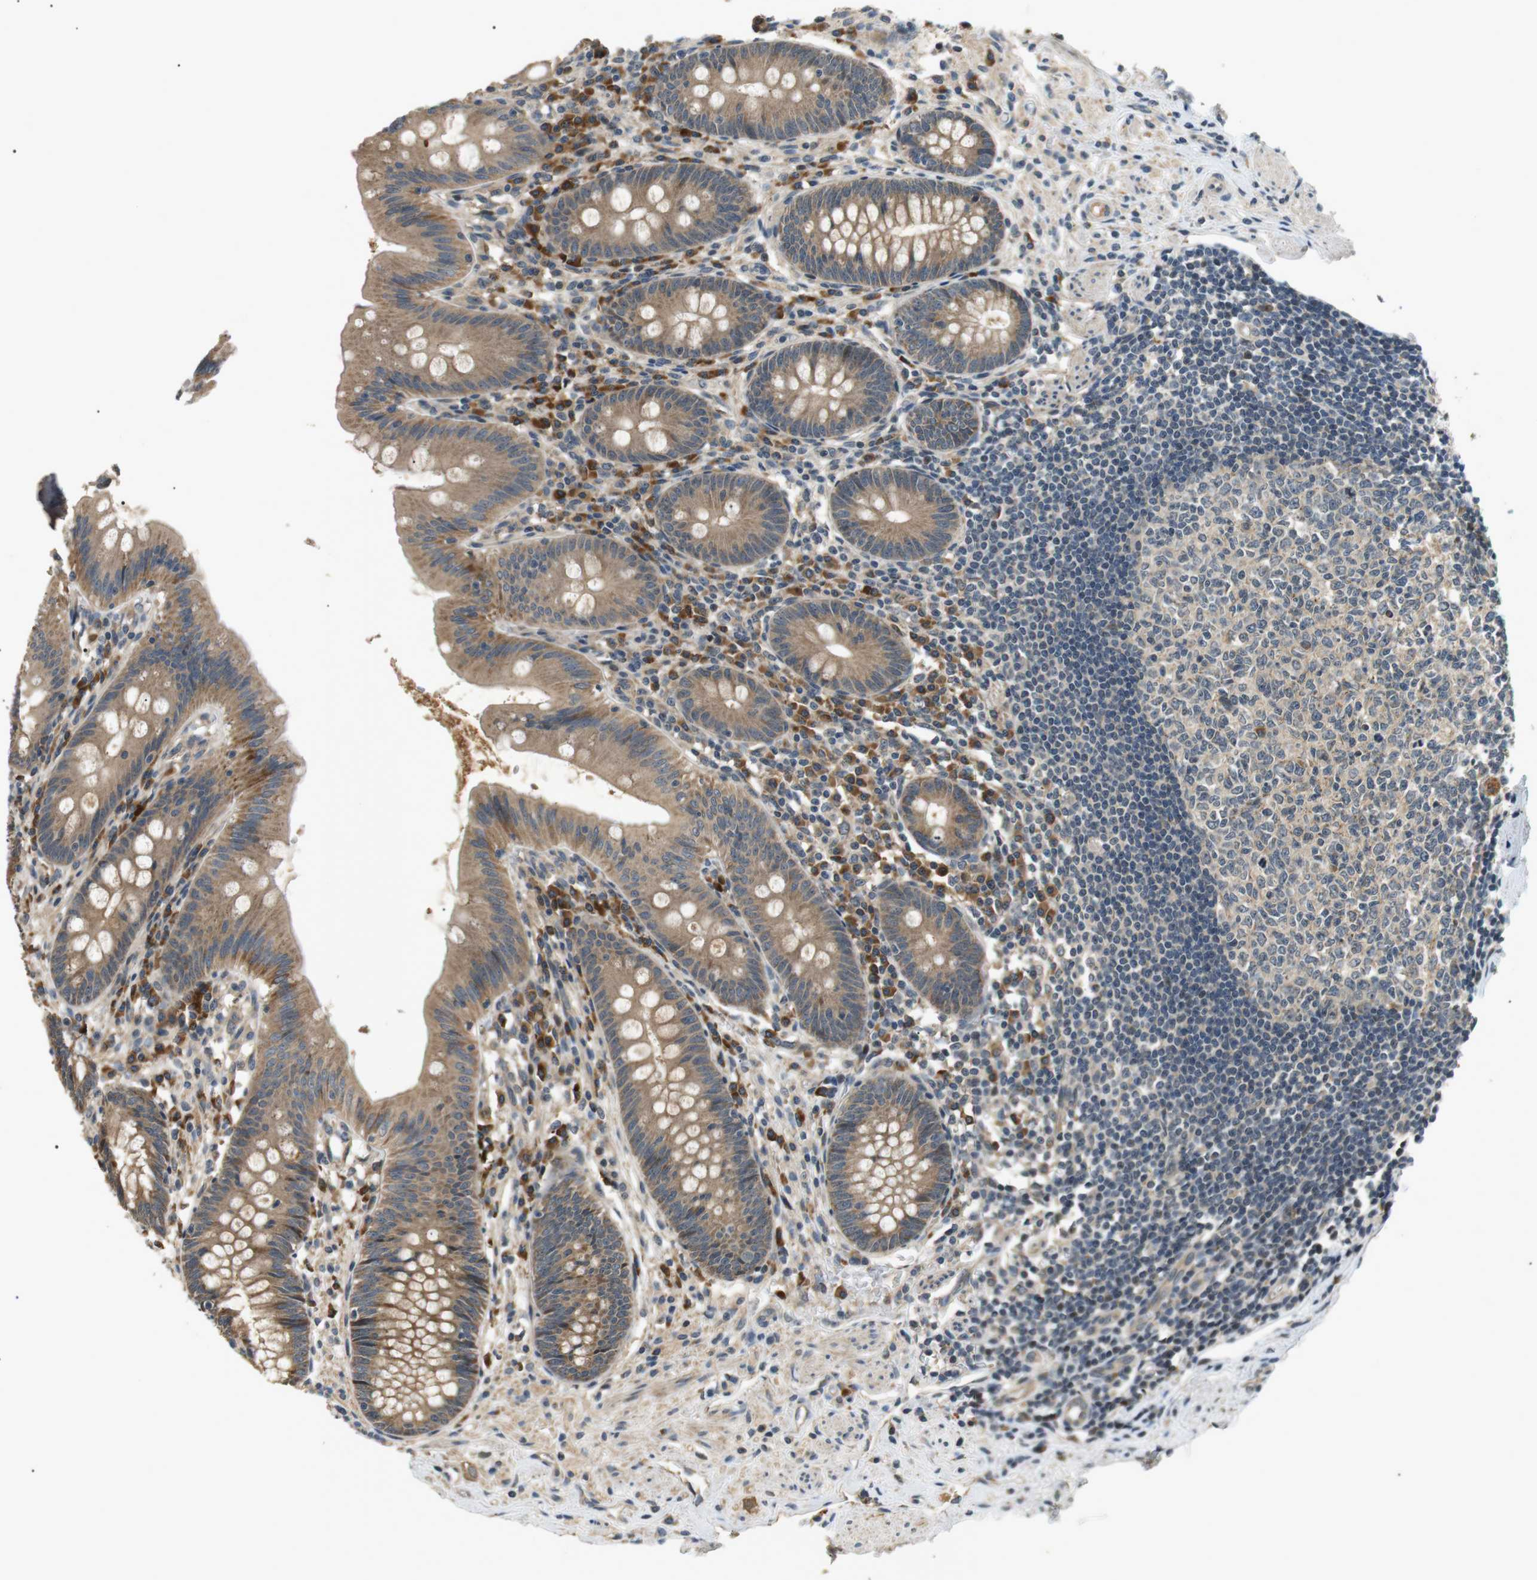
{"staining": {"intensity": "moderate", "quantity": ">75%", "location": "cytoplasmic/membranous"}, "tissue": "appendix", "cell_type": "Glandular cells", "image_type": "normal", "snomed": [{"axis": "morphology", "description": "Normal tissue, NOS"}, {"axis": "topography", "description": "Appendix"}], "caption": "Immunohistochemical staining of normal appendix exhibits medium levels of moderate cytoplasmic/membranous positivity in about >75% of glandular cells.", "gene": "HSPA13", "patient": {"sex": "male", "age": 56}}